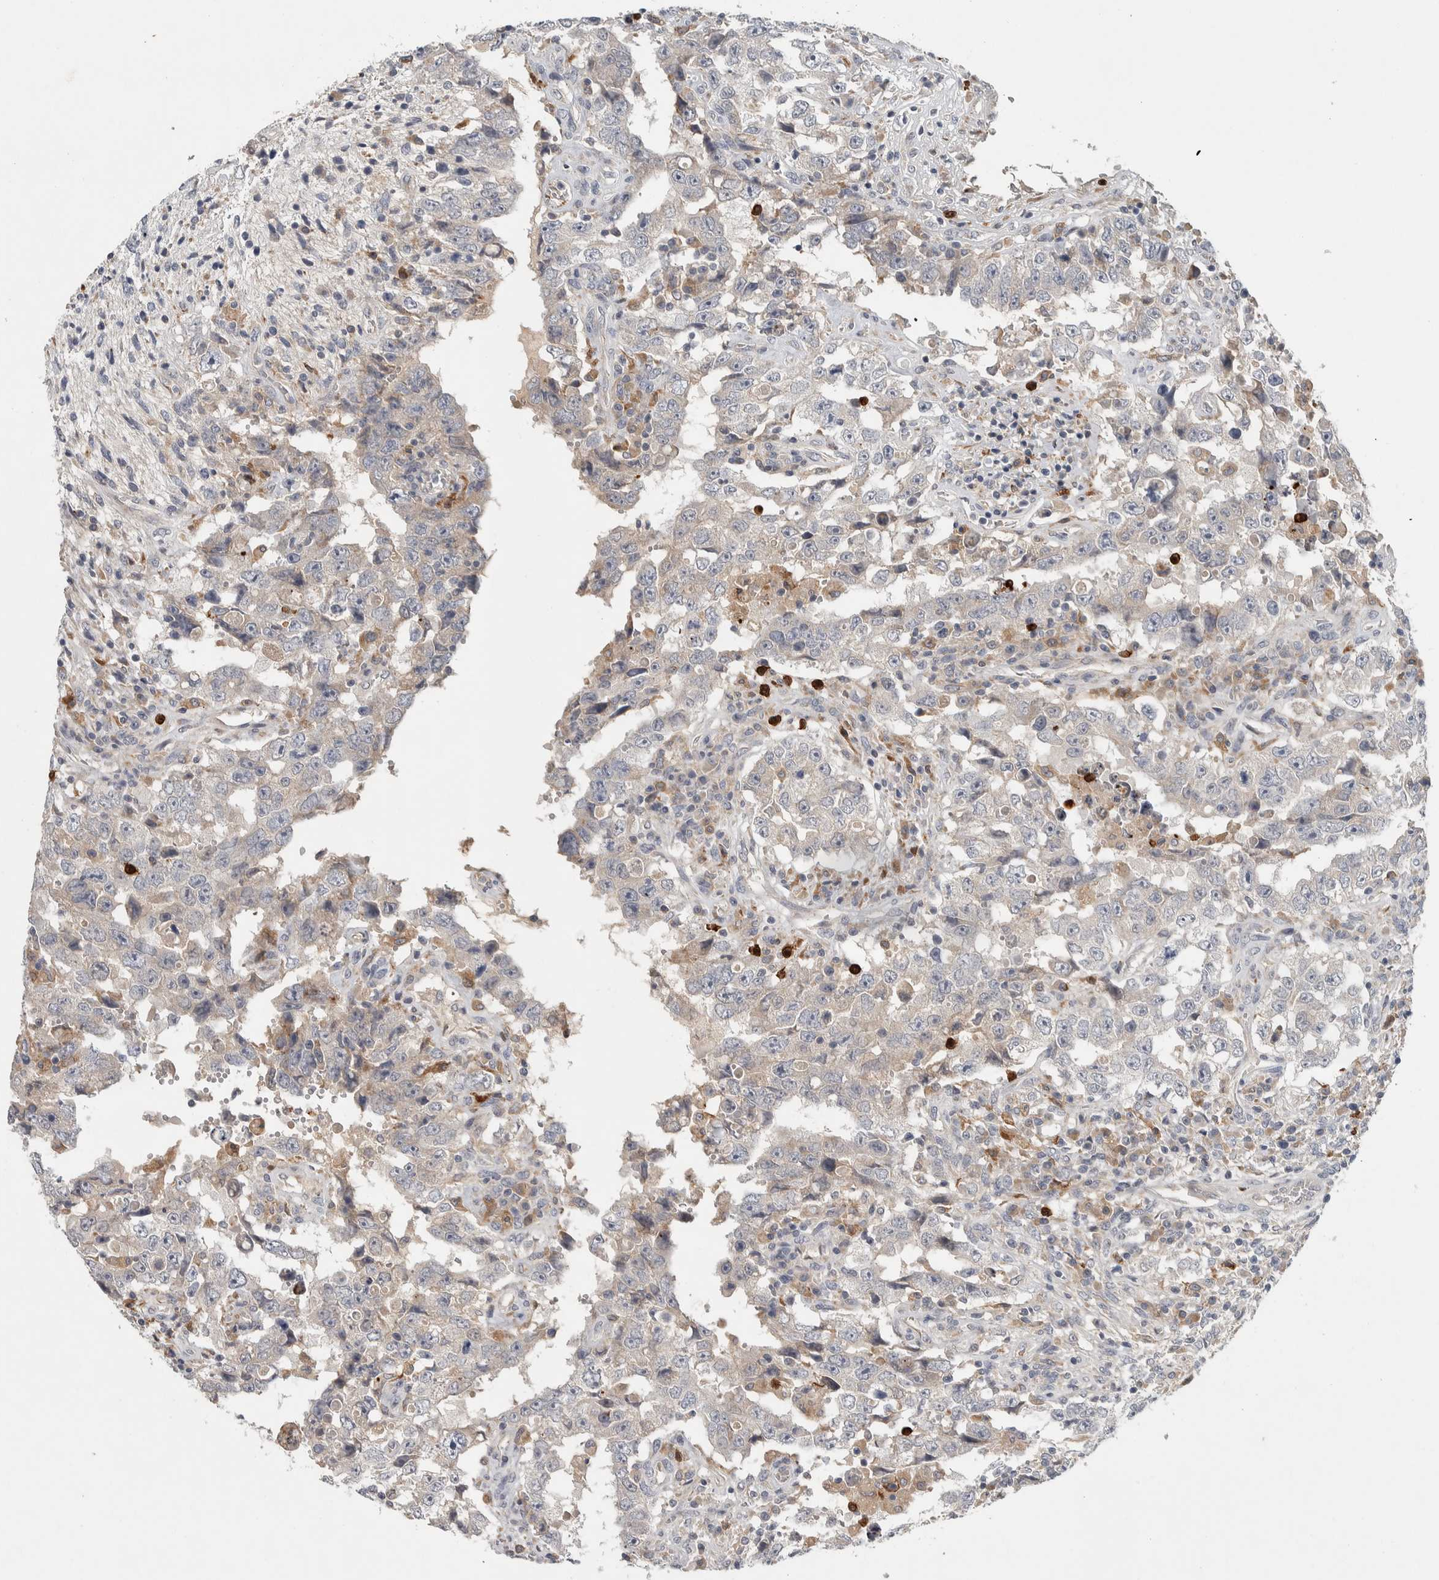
{"staining": {"intensity": "negative", "quantity": "none", "location": "none"}, "tissue": "testis cancer", "cell_type": "Tumor cells", "image_type": "cancer", "snomed": [{"axis": "morphology", "description": "Carcinoma, Embryonal, NOS"}, {"axis": "topography", "description": "Testis"}], "caption": "Human testis embryonal carcinoma stained for a protein using IHC reveals no staining in tumor cells.", "gene": "ADPRM", "patient": {"sex": "male", "age": 26}}